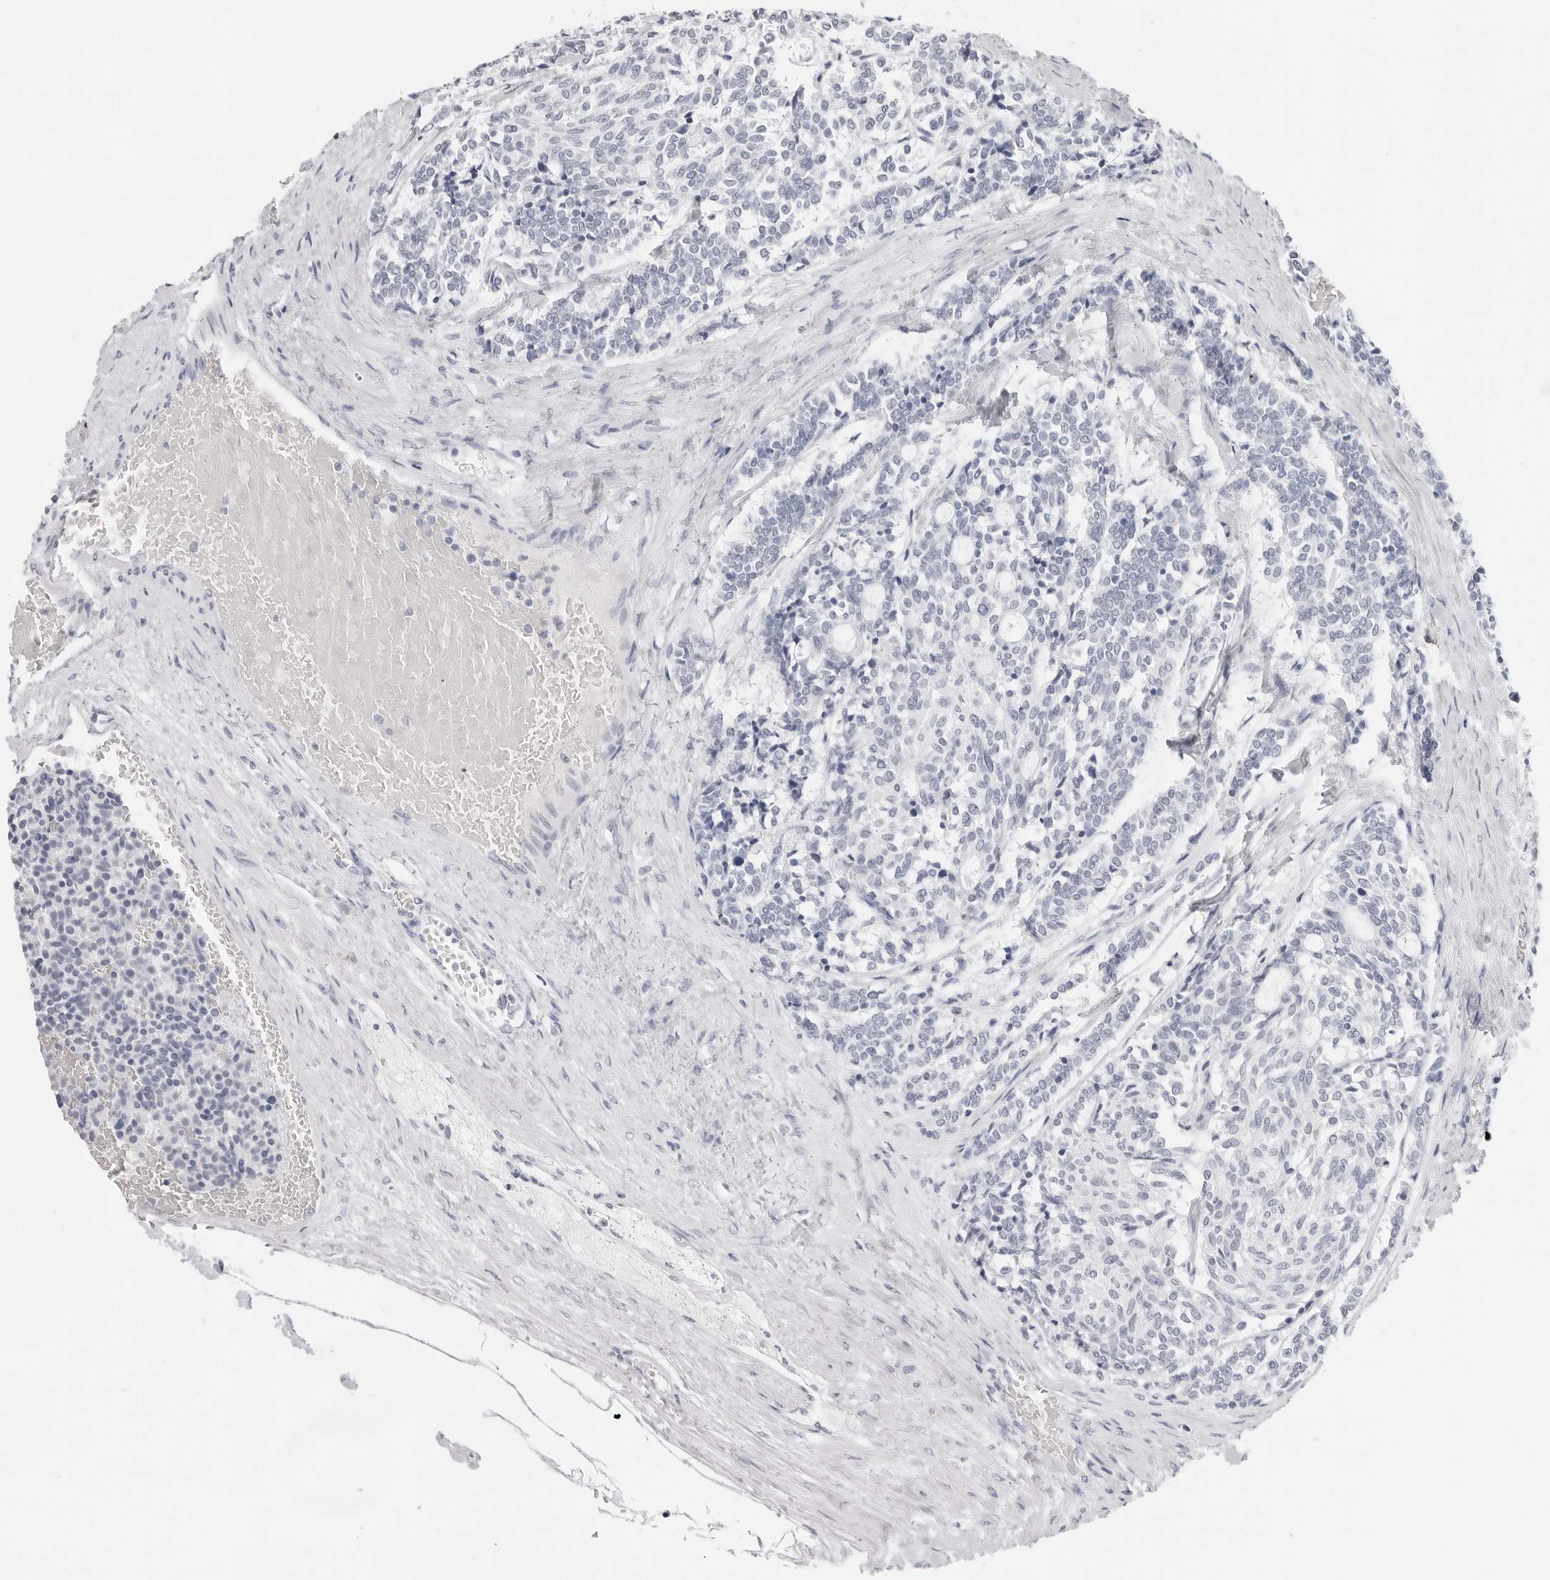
{"staining": {"intensity": "negative", "quantity": "none", "location": "none"}, "tissue": "carcinoid", "cell_type": "Tumor cells", "image_type": "cancer", "snomed": [{"axis": "morphology", "description": "Carcinoid, malignant, NOS"}, {"axis": "topography", "description": "Pancreas"}], "caption": "The histopathology image displays no staining of tumor cells in carcinoid (malignant).", "gene": "CST5", "patient": {"sex": "female", "age": 54}}